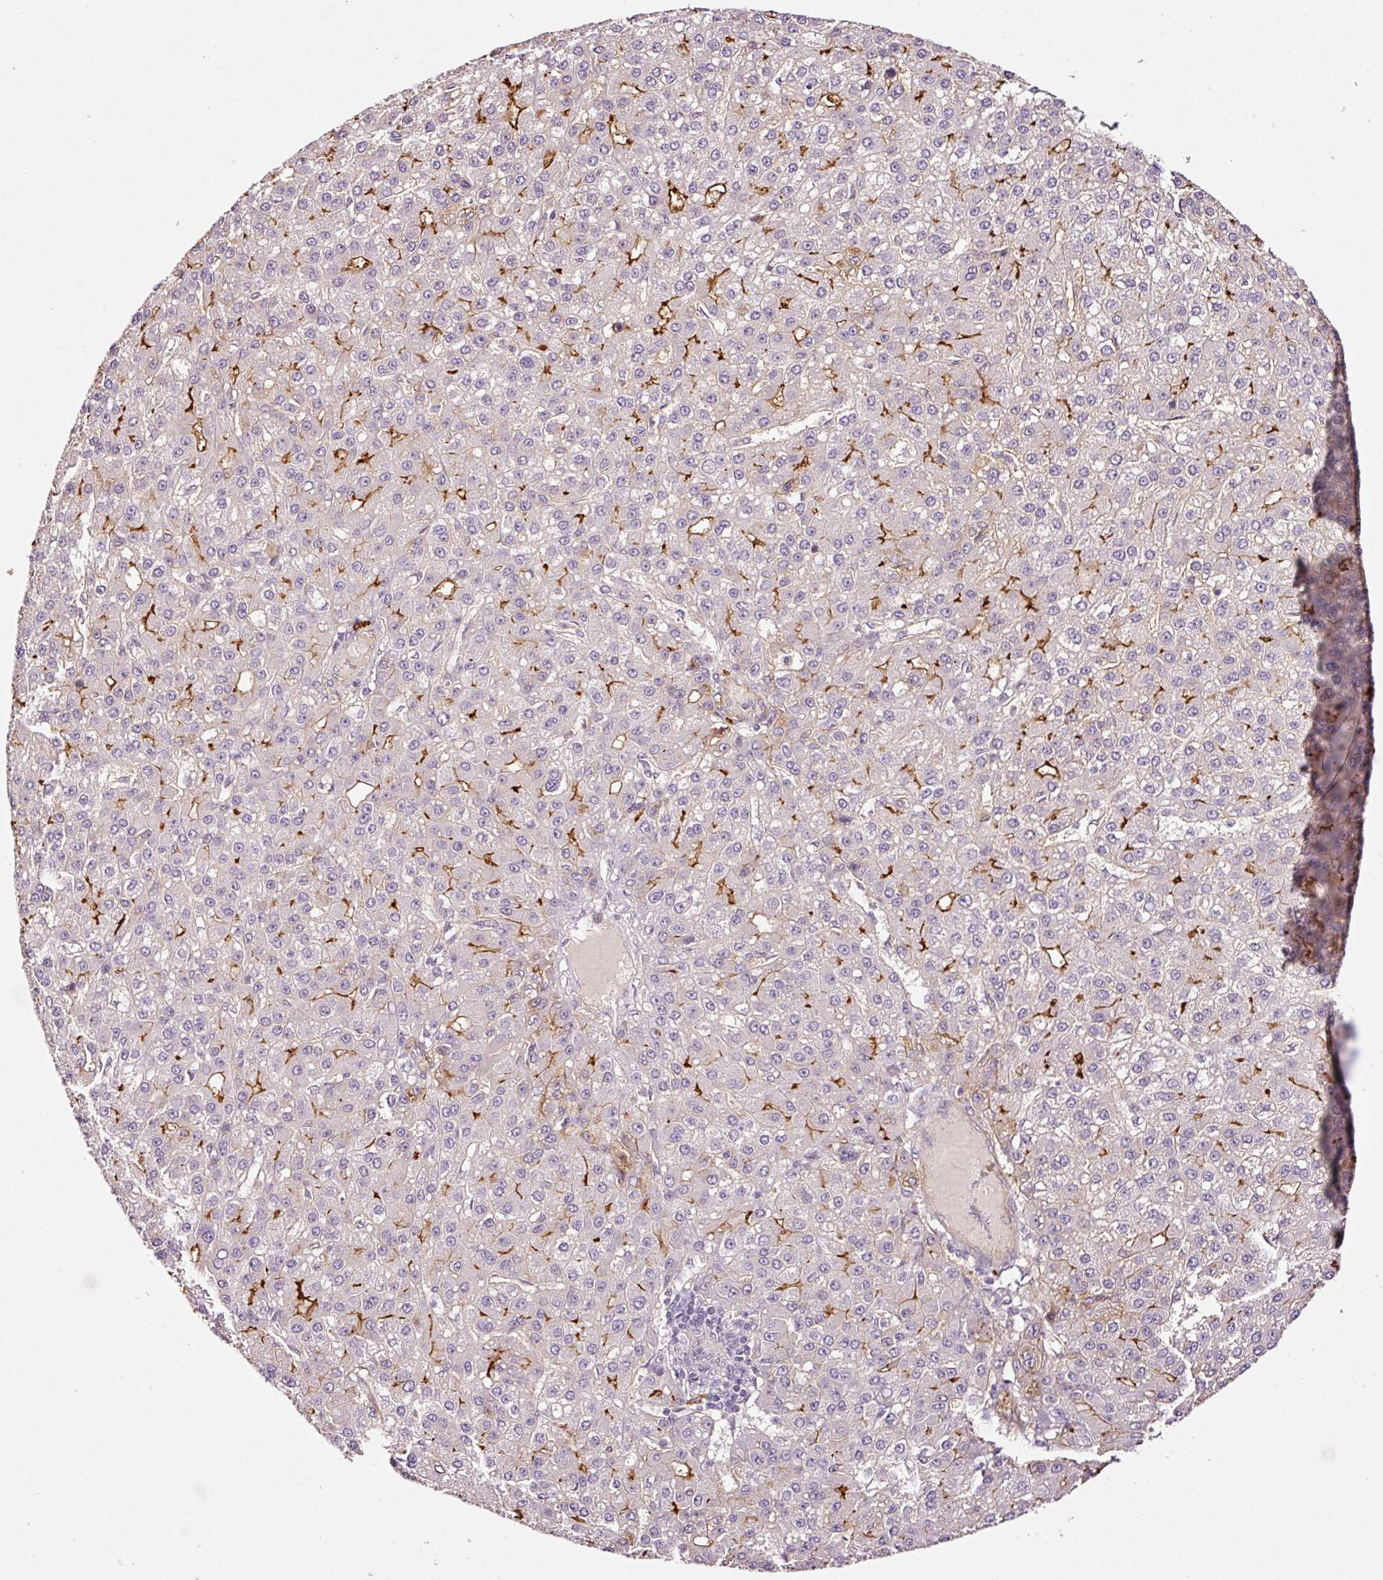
{"staining": {"intensity": "strong", "quantity": "<25%", "location": "cytoplasmic/membranous"}, "tissue": "liver cancer", "cell_type": "Tumor cells", "image_type": "cancer", "snomed": [{"axis": "morphology", "description": "Carcinoma, Hepatocellular, NOS"}, {"axis": "topography", "description": "Liver"}], "caption": "Tumor cells show medium levels of strong cytoplasmic/membranous expression in approximately <25% of cells in liver cancer.", "gene": "ABCB4", "patient": {"sex": "male", "age": 67}}